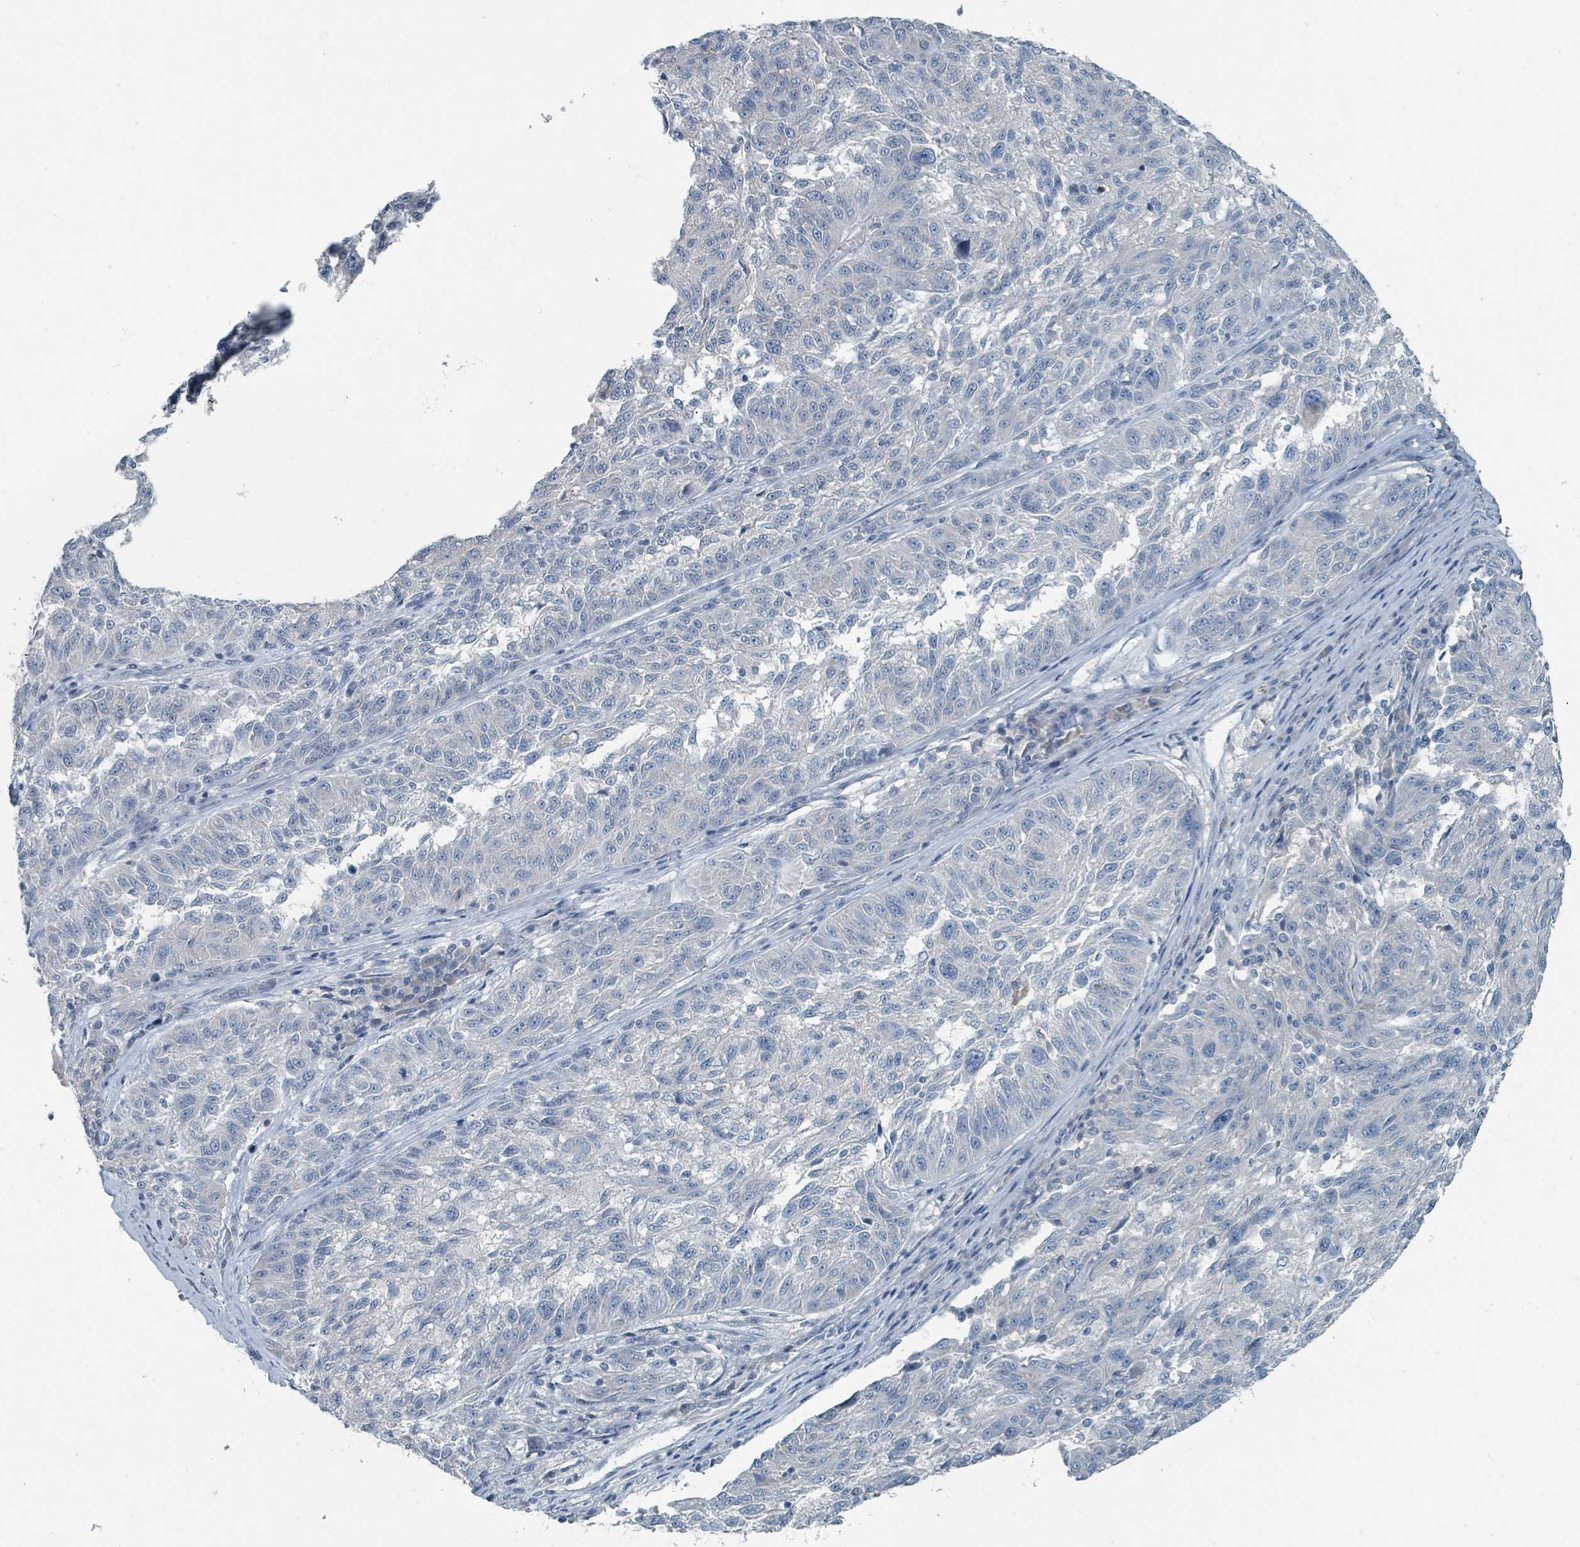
{"staining": {"intensity": "negative", "quantity": "none", "location": "none"}, "tissue": "melanoma", "cell_type": "Tumor cells", "image_type": "cancer", "snomed": [{"axis": "morphology", "description": "Malignant melanoma, NOS"}, {"axis": "topography", "description": "Skin"}], "caption": "Melanoma was stained to show a protein in brown. There is no significant staining in tumor cells.", "gene": "RASA4", "patient": {"sex": "male", "age": 53}}